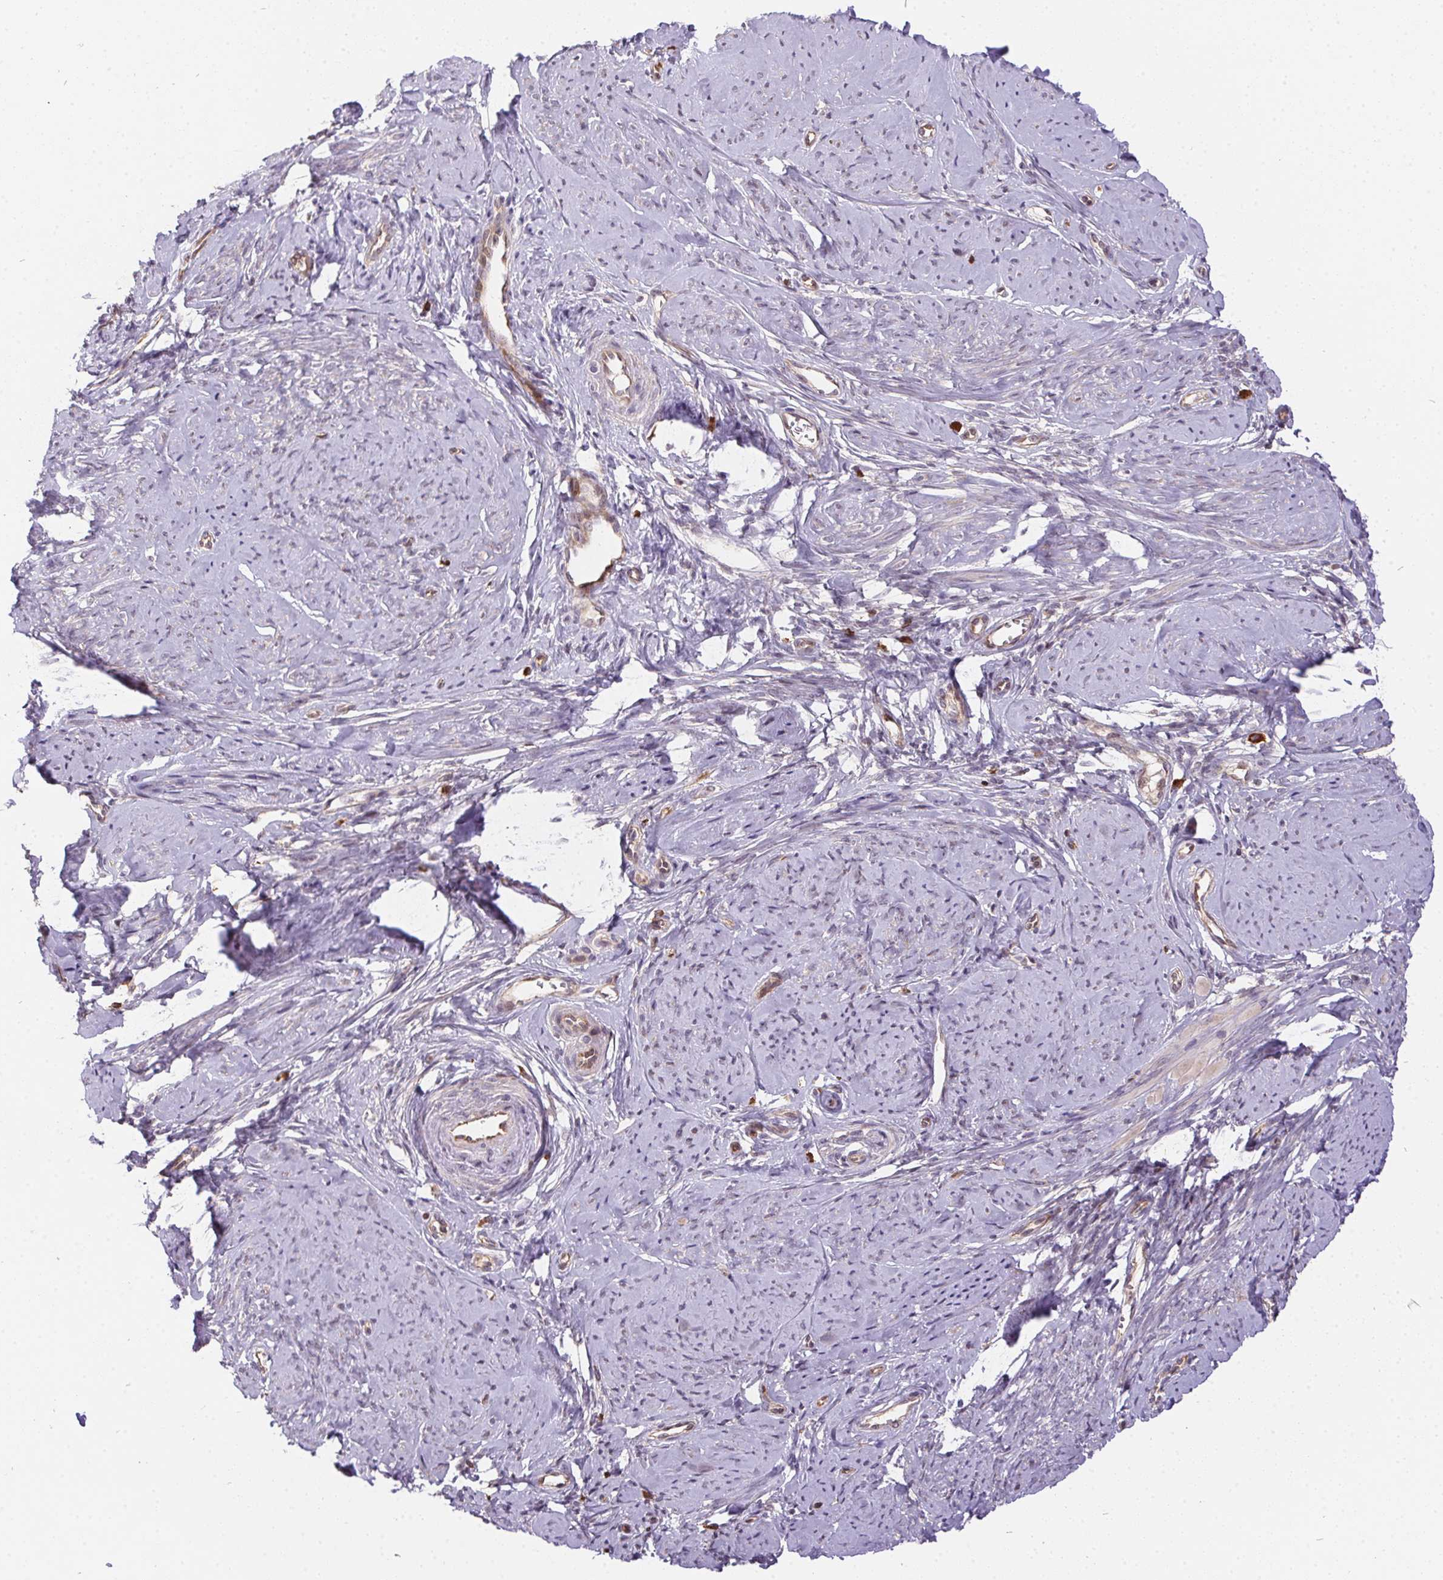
{"staining": {"intensity": "weak", "quantity": "<25%", "location": "cytoplasmic/membranous"}, "tissue": "smooth muscle", "cell_type": "Smooth muscle cells", "image_type": "normal", "snomed": [{"axis": "morphology", "description": "Normal tissue, NOS"}, {"axis": "topography", "description": "Smooth muscle"}], "caption": "Human smooth muscle stained for a protein using IHC displays no staining in smooth muscle cells.", "gene": "NUDT16", "patient": {"sex": "female", "age": 48}}